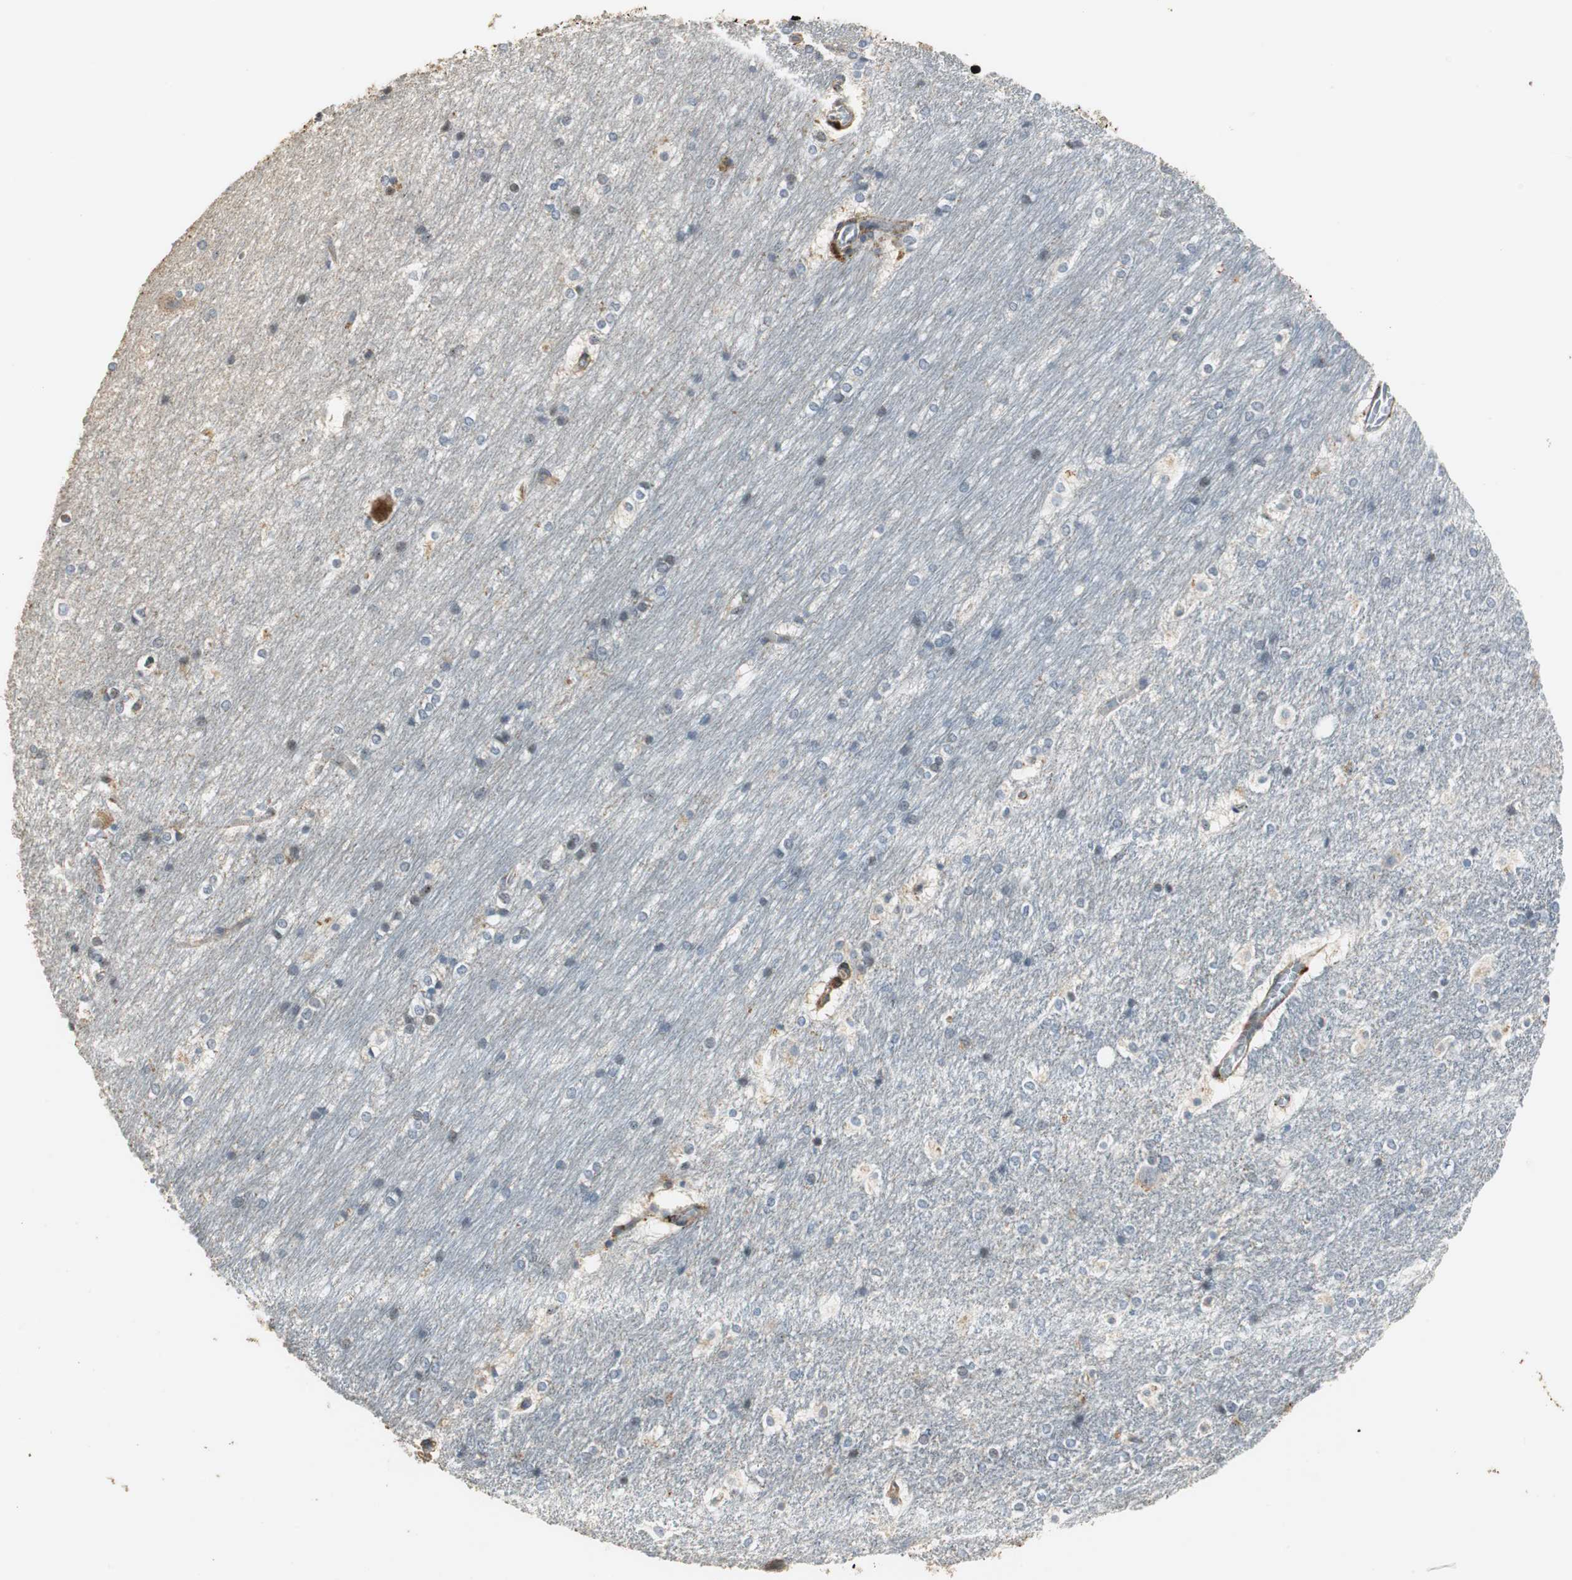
{"staining": {"intensity": "negative", "quantity": "none", "location": "none"}, "tissue": "hippocampus", "cell_type": "Glial cells", "image_type": "normal", "snomed": [{"axis": "morphology", "description": "Normal tissue, NOS"}, {"axis": "topography", "description": "Hippocampus"}], "caption": "Immunohistochemical staining of unremarkable human hippocampus shows no significant staining in glial cells.", "gene": "DNAJB4", "patient": {"sex": "female", "age": 19}}